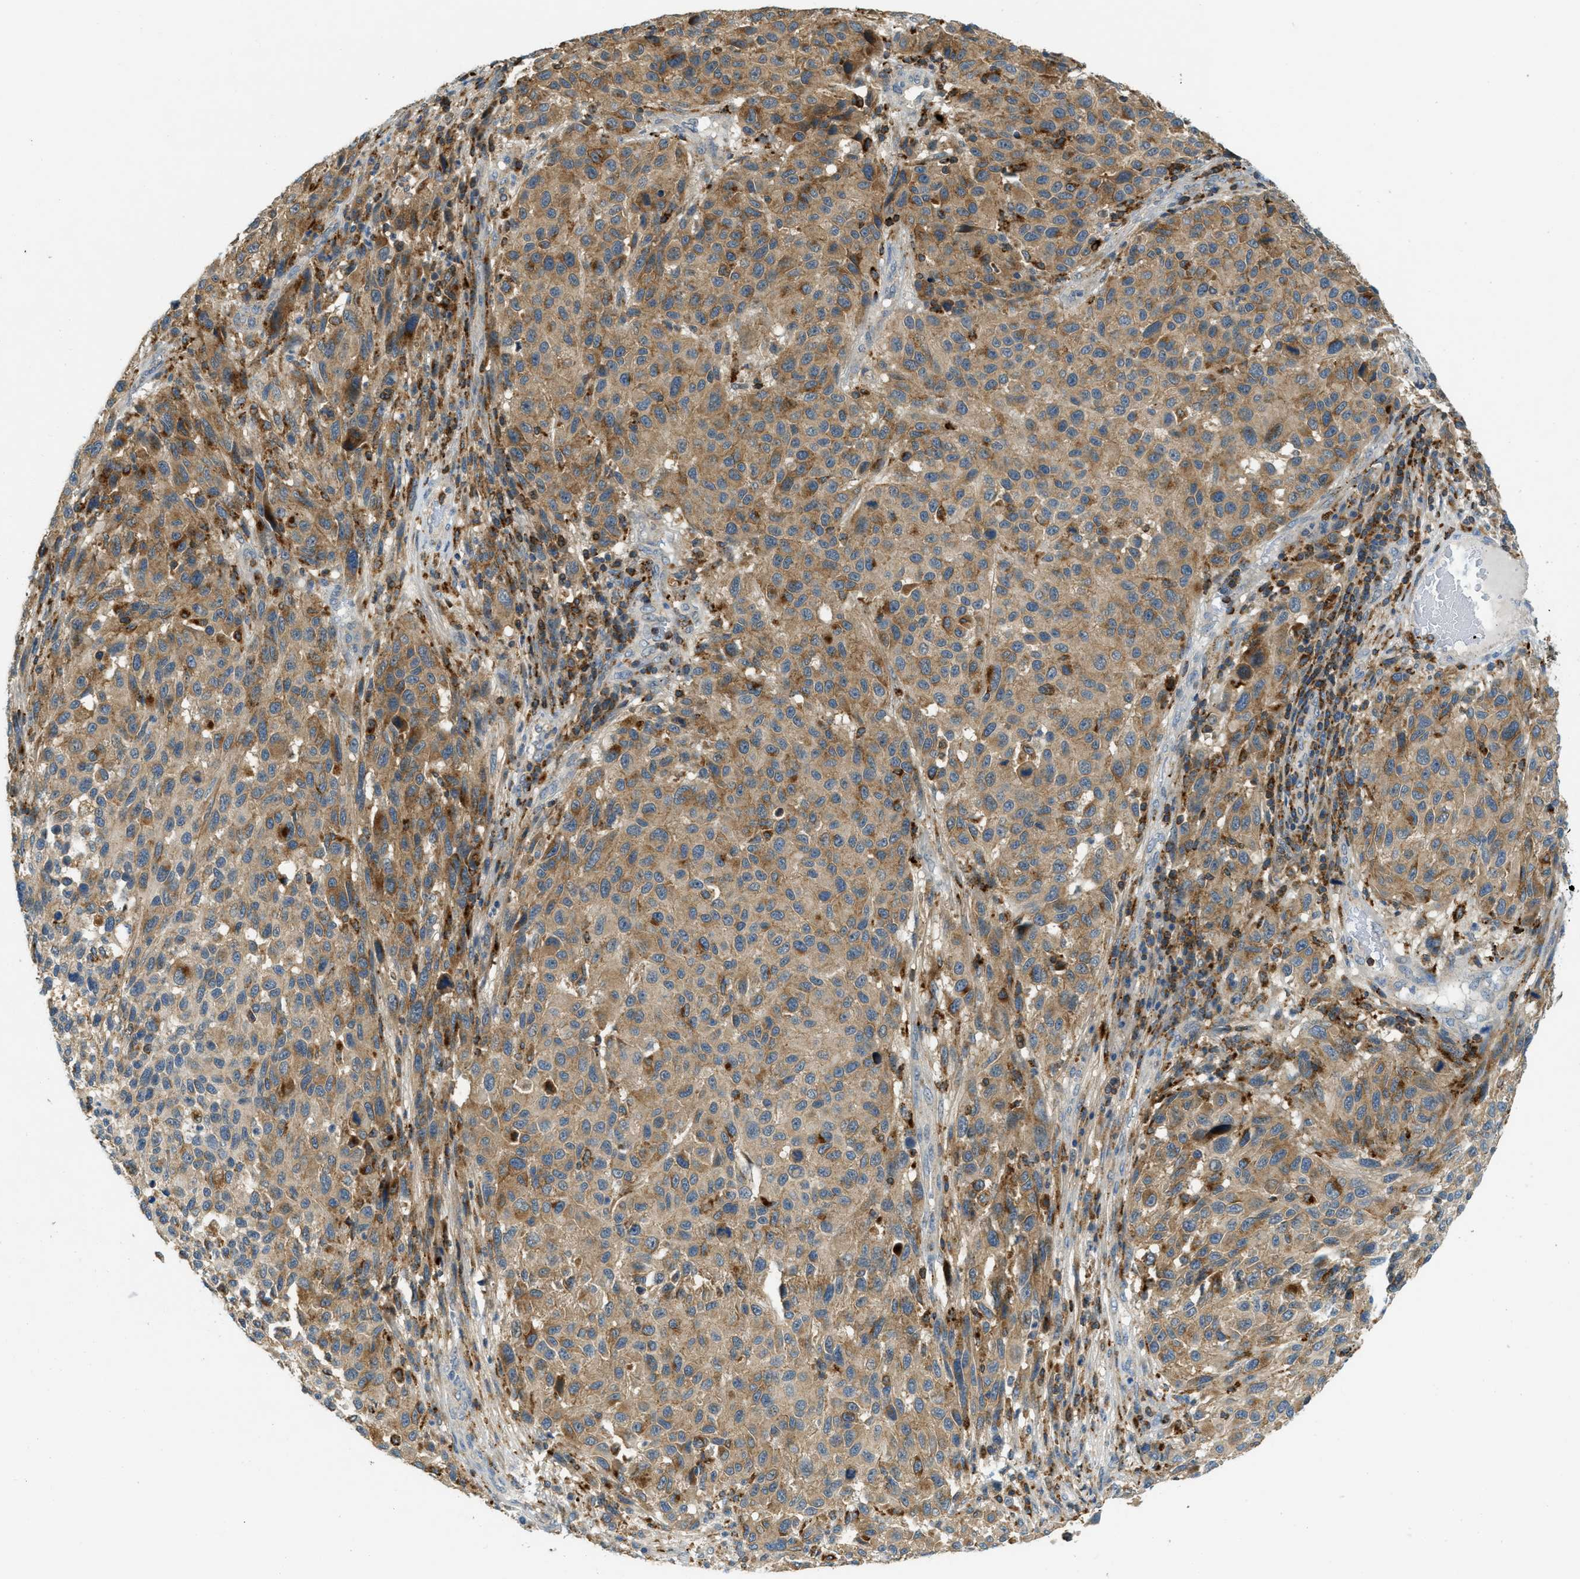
{"staining": {"intensity": "moderate", "quantity": ">75%", "location": "cytoplasmic/membranous"}, "tissue": "melanoma", "cell_type": "Tumor cells", "image_type": "cancer", "snomed": [{"axis": "morphology", "description": "Malignant melanoma, Metastatic site"}, {"axis": "topography", "description": "Lymph node"}], "caption": "Moderate cytoplasmic/membranous expression for a protein is appreciated in approximately >75% of tumor cells of malignant melanoma (metastatic site) using immunohistochemistry (IHC).", "gene": "PLBD2", "patient": {"sex": "male", "age": 61}}